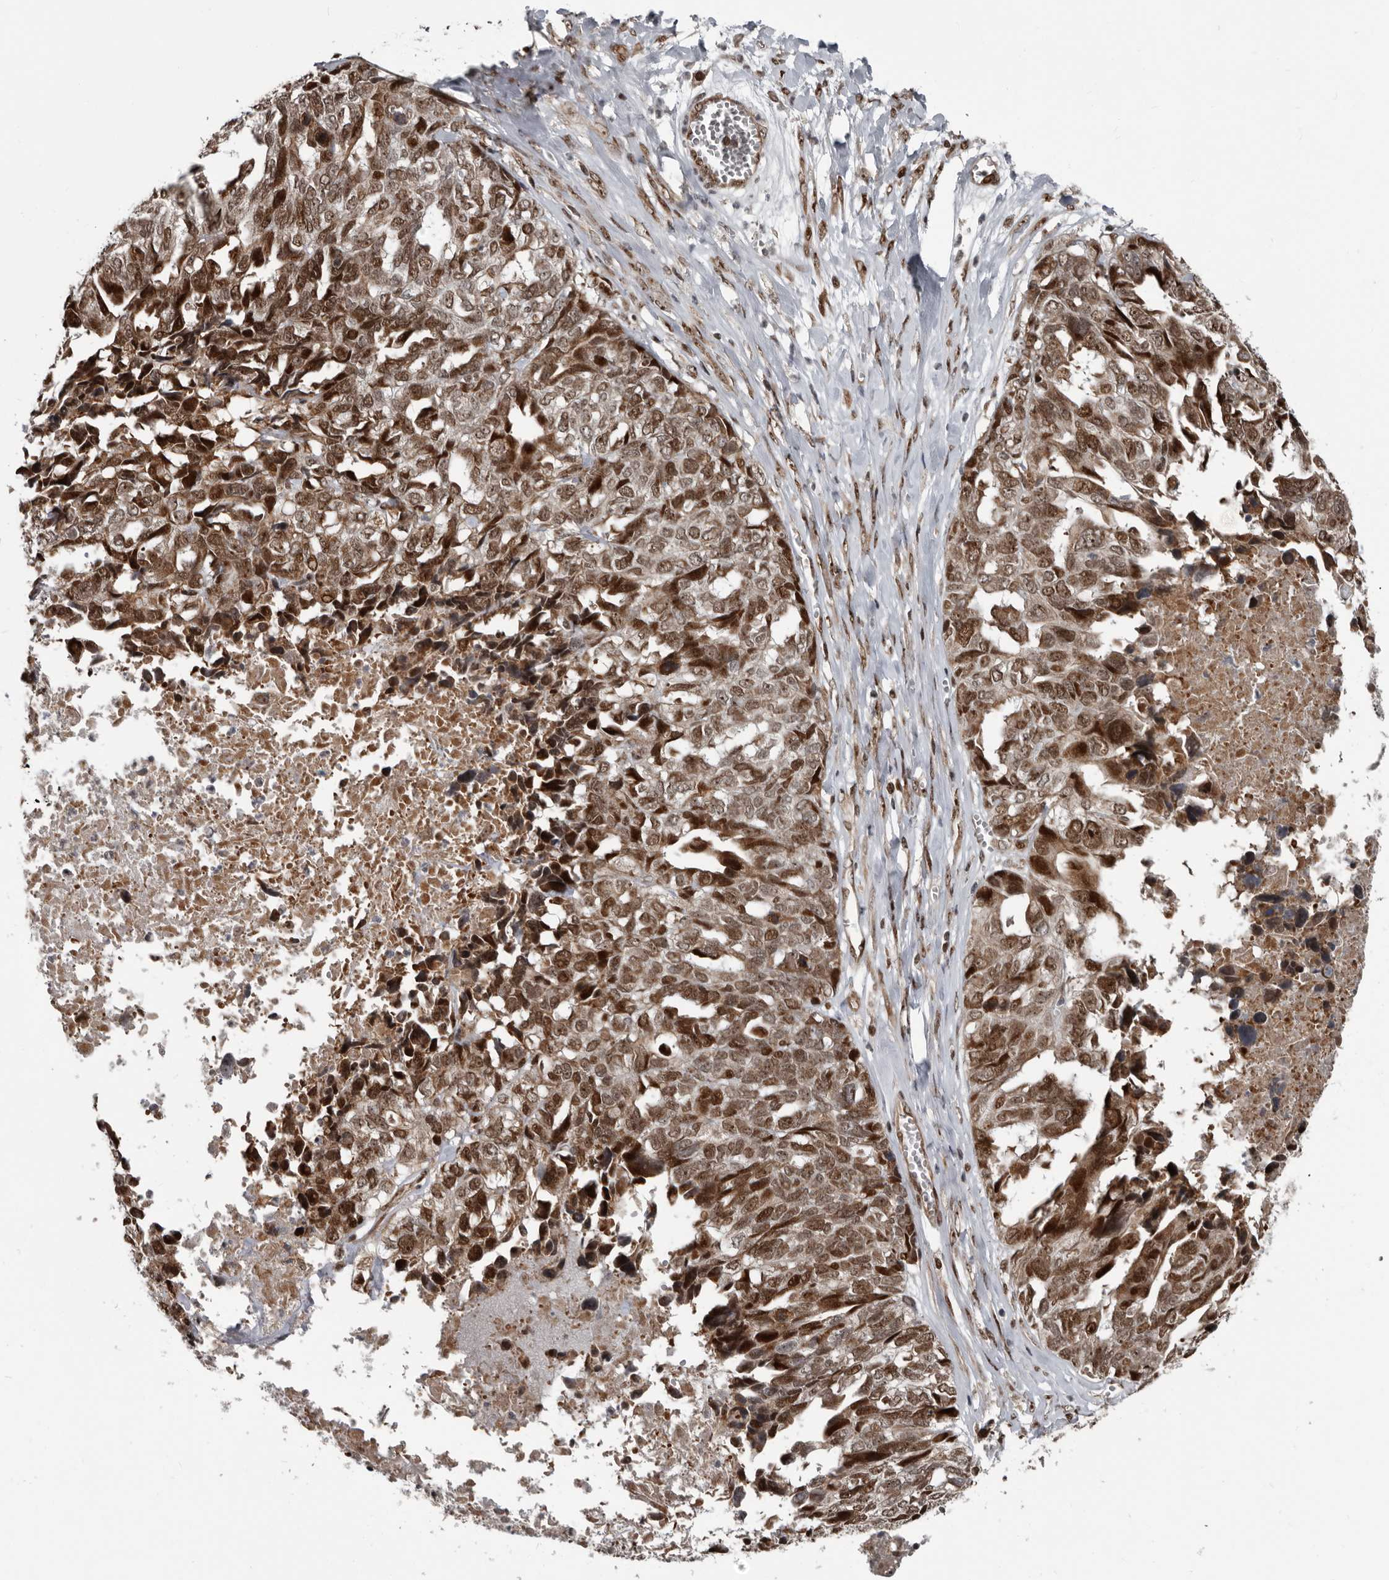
{"staining": {"intensity": "moderate", "quantity": ">75%", "location": "nuclear"}, "tissue": "ovarian cancer", "cell_type": "Tumor cells", "image_type": "cancer", "snomed": [{"axis": "morphology", "description": "Cystadenocarcinoma, serous, NOS"}, {"axis": "topography", "description": "Ovary"}], "caption": "Human ovarian cancer stained with a protein marker demonstrates moderate staining in tumor cells.", "gene": "CHD1L", "patient": {"sex": "female", "age": 79}}